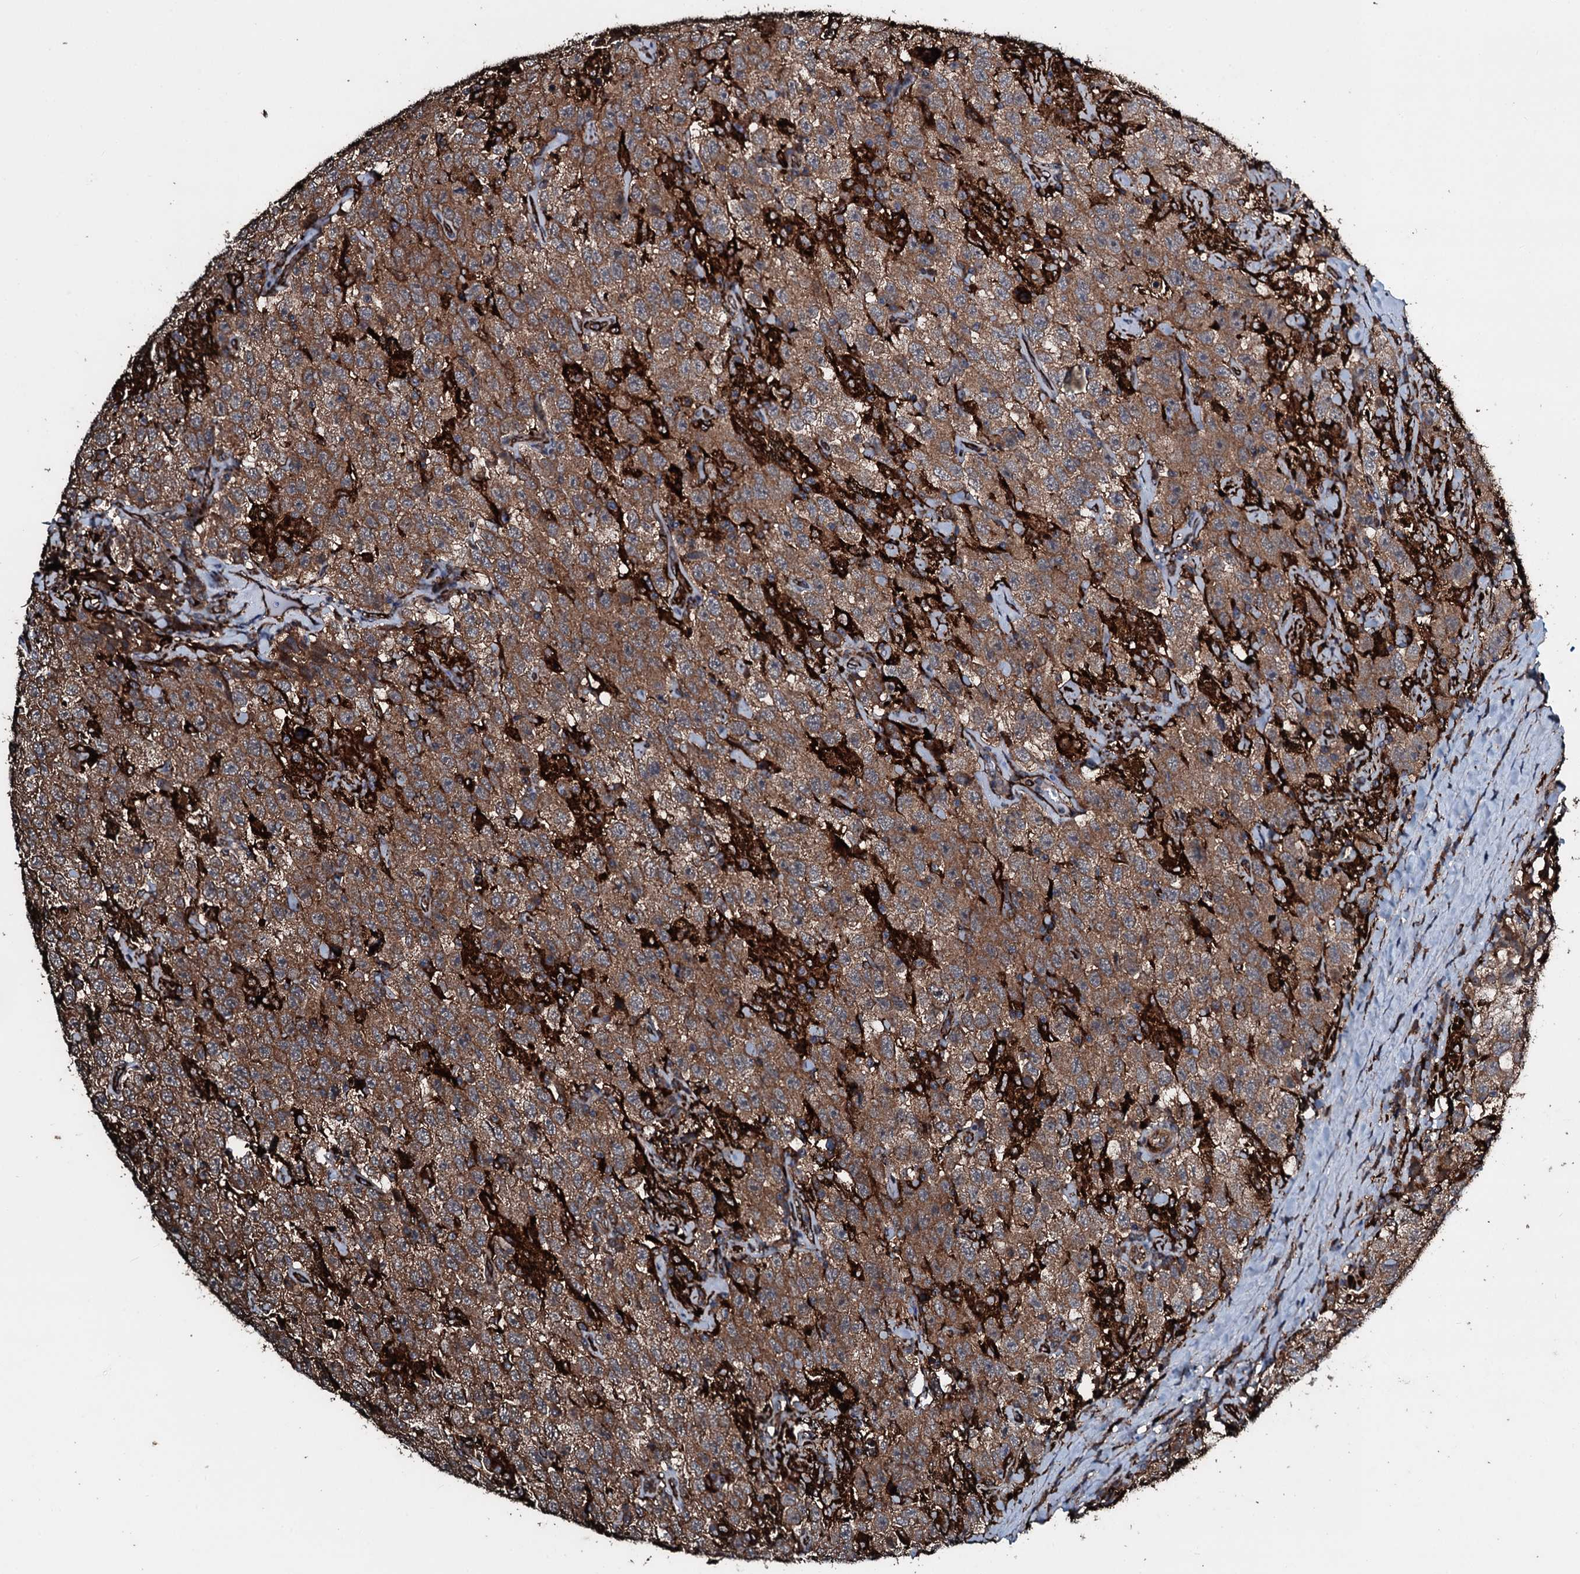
{"staining": {"intensity": "moderate", "quantity": ">75%", "location": "cytoplasmic/membranous"}, "tissue": "testis cancer", "cell_type": "Tumor cells", "image_type": "cancer", "snomed": [{"axis": "morphology", "description": "Seminoma, NOS"}, {"axis": "topography", "description": "Testis"}], "caption": "The histopathology image displays immunohistochemical staining of testis cancer. There is moderate cytoplasmic/membranous positivity is appreciated in approximately >75% of tumor cells. The staining was performed using DAB (3,3'-diaminobenzidine) to visualize the protein expression in brown, while the nuclei were stained in blue with hematoxylin (Magnification: 20x).", "gene": "TPGS2", "patient": {"sex": "male", "age": 41}}